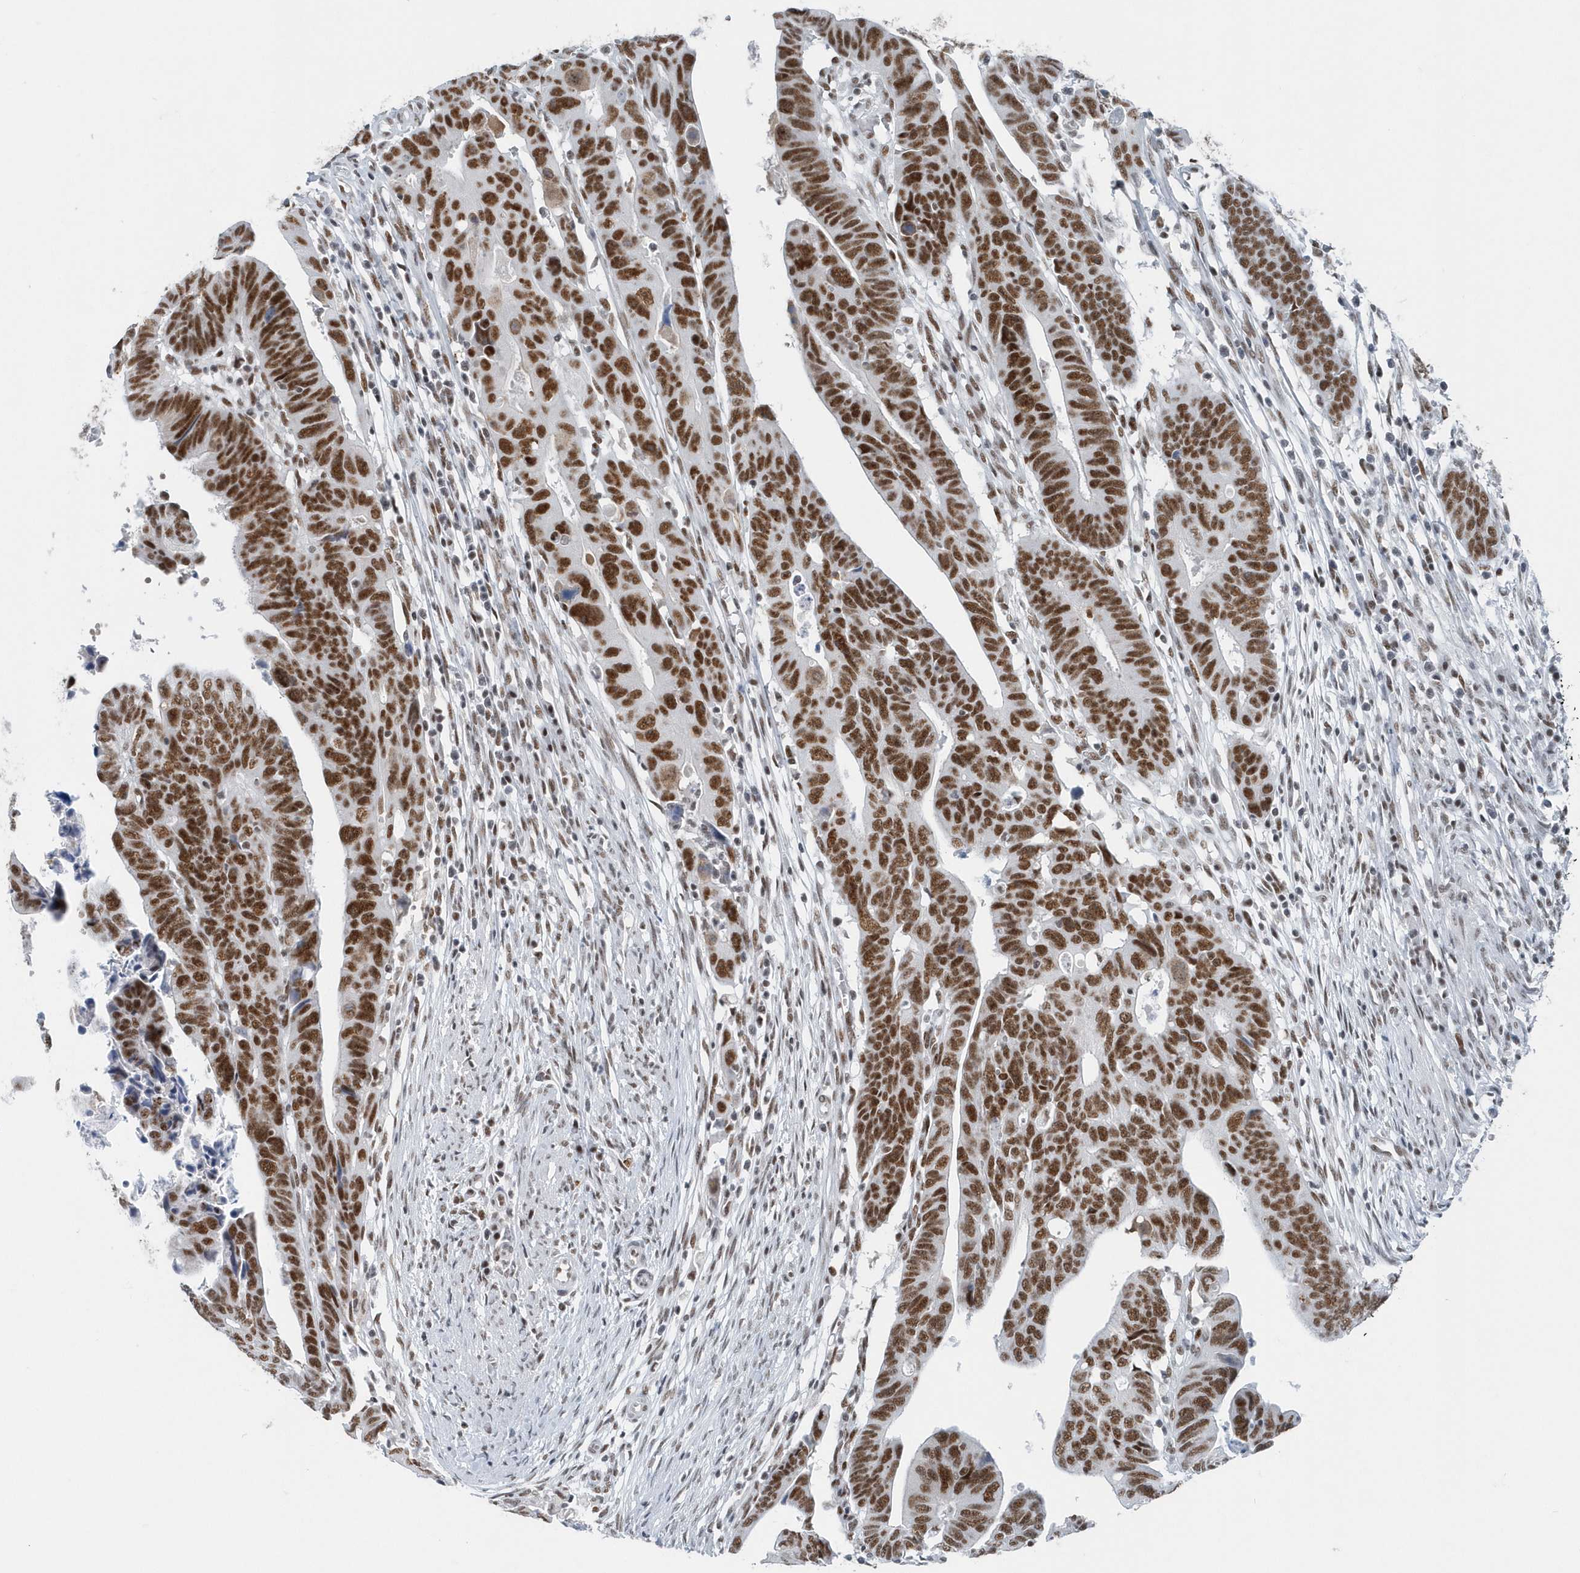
{"staining": {"intensity": "strong", "quantity": ">75%", "location": "nuclear"}, "tissue": "colorectal cancer", "cell_type": "Tumor cells", "image_type": "cancer", "snomed": [{"axis": "morphology", "description": "Adenocarcinoma, NOS"}, {"axis": "topography", "description": "Rectum"}], "caption": "This micrograph demonstrates IHC staining of colorectal adenocarcinoma, with high strong nuclear positivity in approximately >75% of tumor cells.", "gene": "FIP1L1", "patient": {"sex": "female", "age": 65}}